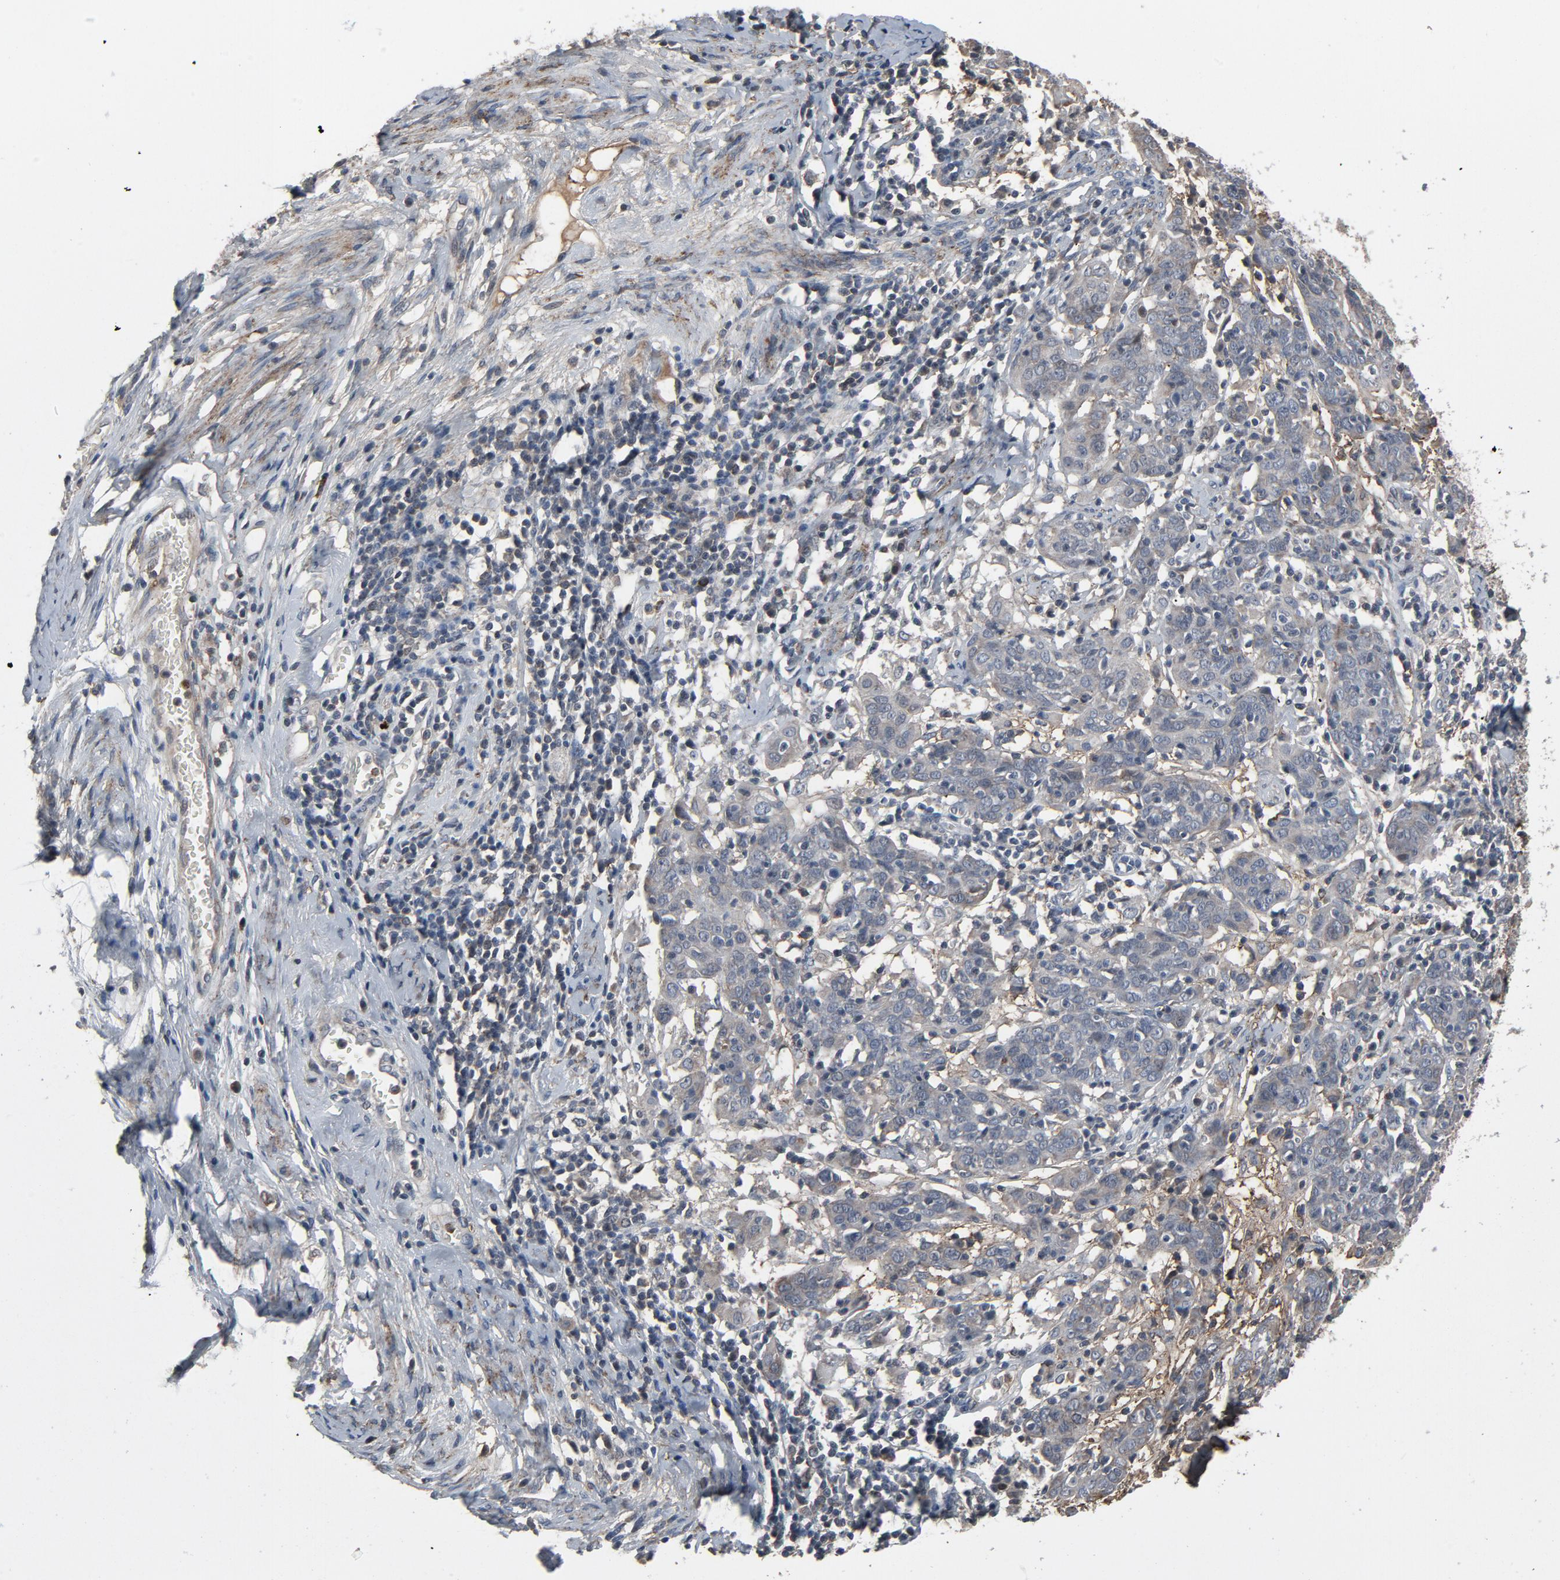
{"staining": {"intensity": "negative", "quantity": "none", "location": "none"}, "tissue": "cervical cancer", "cell_type": "Tumor cells", "image_type": "cancer", "snomed": [{"axis": "morphology", "description": "Normal tissue, NOS"}, {"axis": "morphology", "description": "Squamous cell carcinoma, NOS"}, {"axis": "topography", "description": "Cervix"}], "caption": "The micrograph reveals no staining of tumor cells in cervical squamous cell carcinoma.", "gene": "PDZD4", "patient": {"sex": "female", "age": 67}}